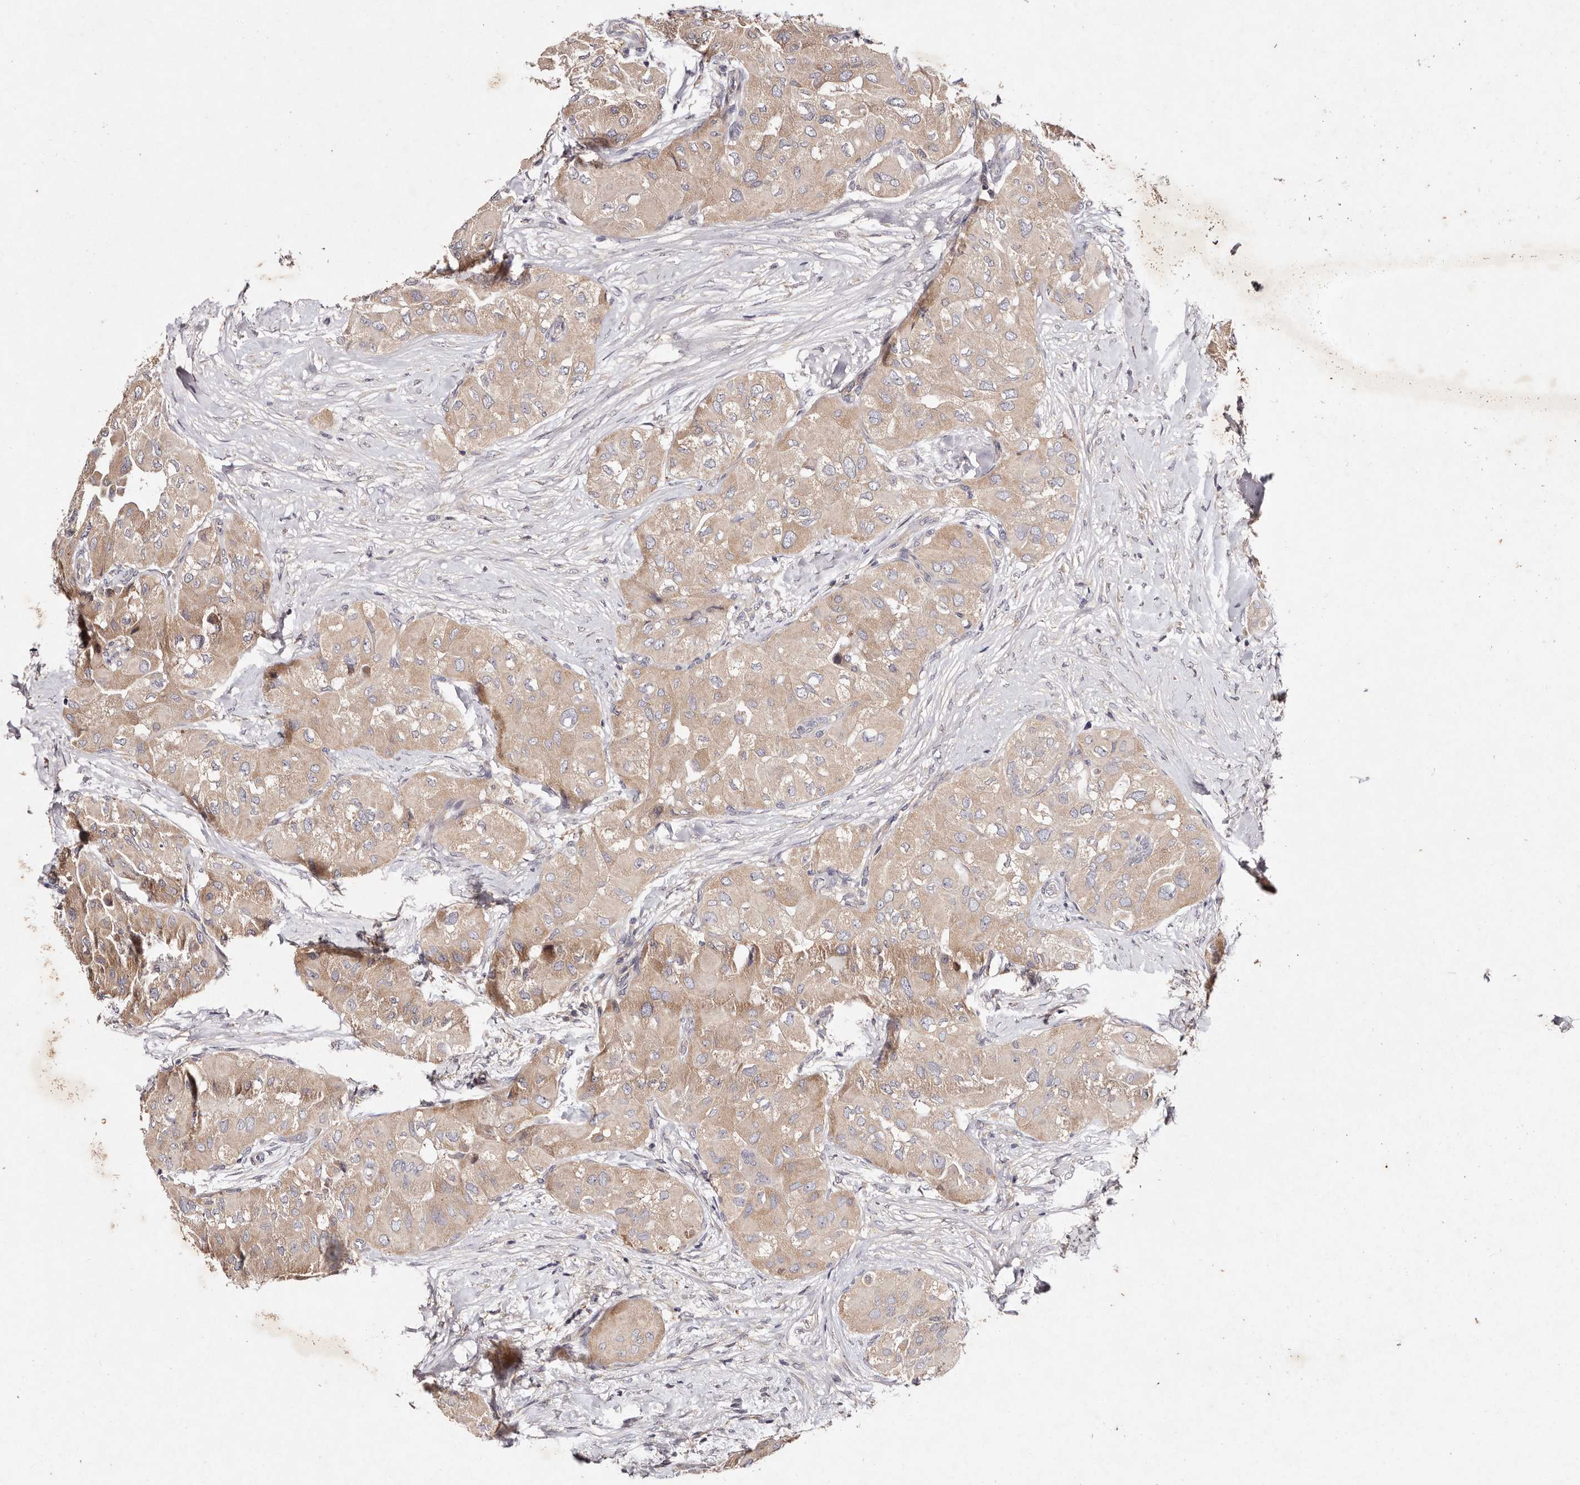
{"staining": {"intensity": "weak", "quantity": ">75%", "location": "cytoplasmic/membranous"}, "tissue": "thyroid cancer", "cell_type": "Tumor cells", "image_type": "cancer", "snomed": [{"axis": "morphology", "description": "Papillary adenocarcinoma, NOS"}, {"axis": "topography", "description": "Thyroid gland"}], "caption": "Immunohistochemical staining of human thyroid papillary adenocarcinoma demonstrates low levels of weak cytoplasmic/membranous positivity in approximately >75% of tumor cells. (Stains: DAB (3,3'-diaminobenzidine) in brown, nuclei in blue, Microscopy: brightfield microscopy at high magnification).", "gene": "TSC2", "patient": {"sex": "female", "age": 59}}